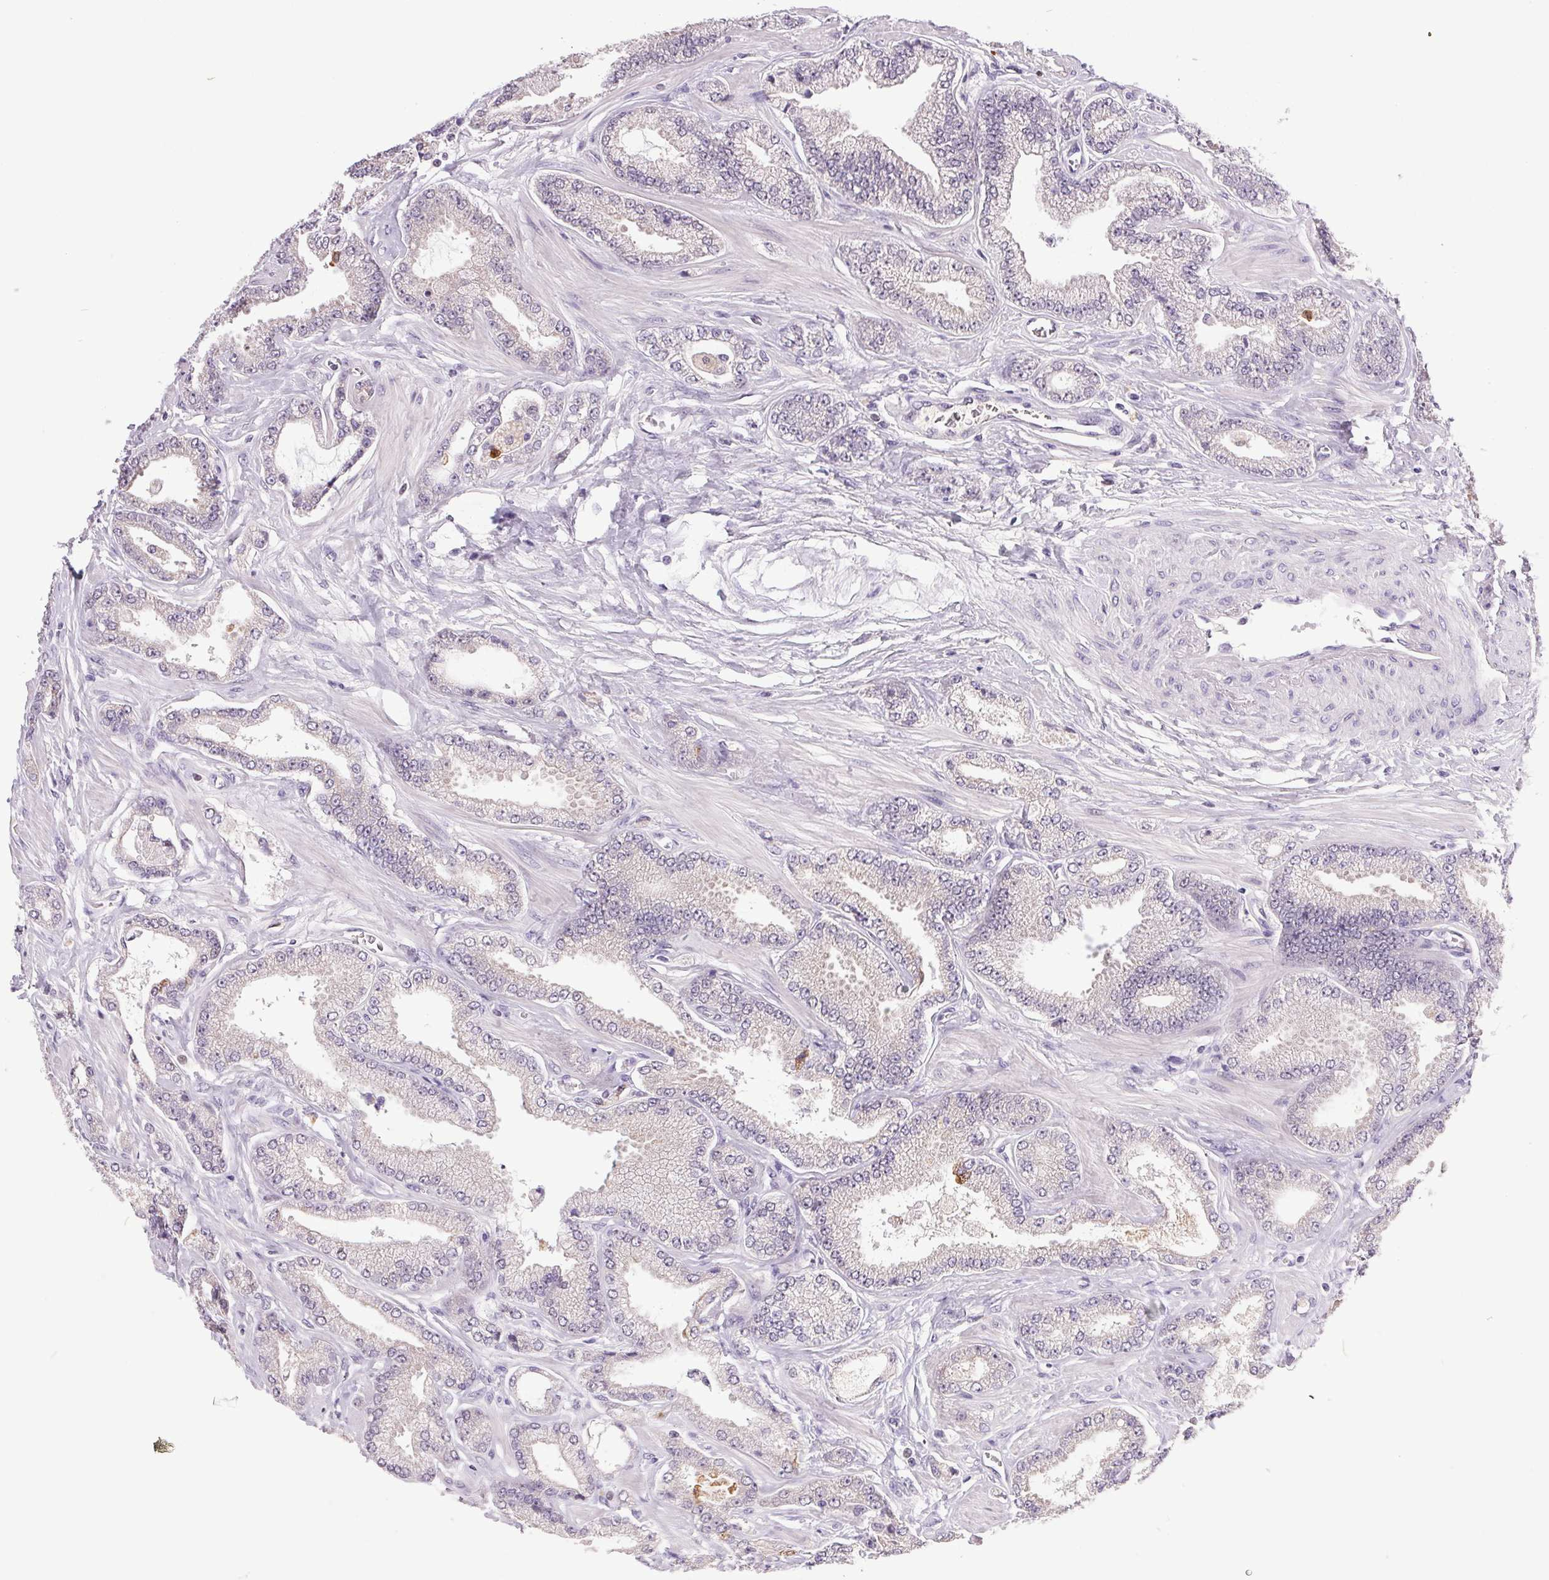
{"staining": {"intensity": "negative", "quantity": "none", "location": "none"}, "tissue": "prostate cancer", "cell_type": "Tumor cells", "image_type": "cancer", "snomed": [{"axis": "morphology", "description": "Adenocarcinoma, Low grade"}, {"axis": "topography", "description": "Prostate"}], "caption": "Immunohistochemistry (IHC) micrograph of prostate cancer (adenocarcinoma (low-grade)) stained for a protein (brown), which exhibits no expression in tumor cells. The staining is performed using DAB brown chromogen with nuclei counter-stained in using hematoxylin.", "gene": "TRDN", "patient": {"sex": "male", "age": 55}}